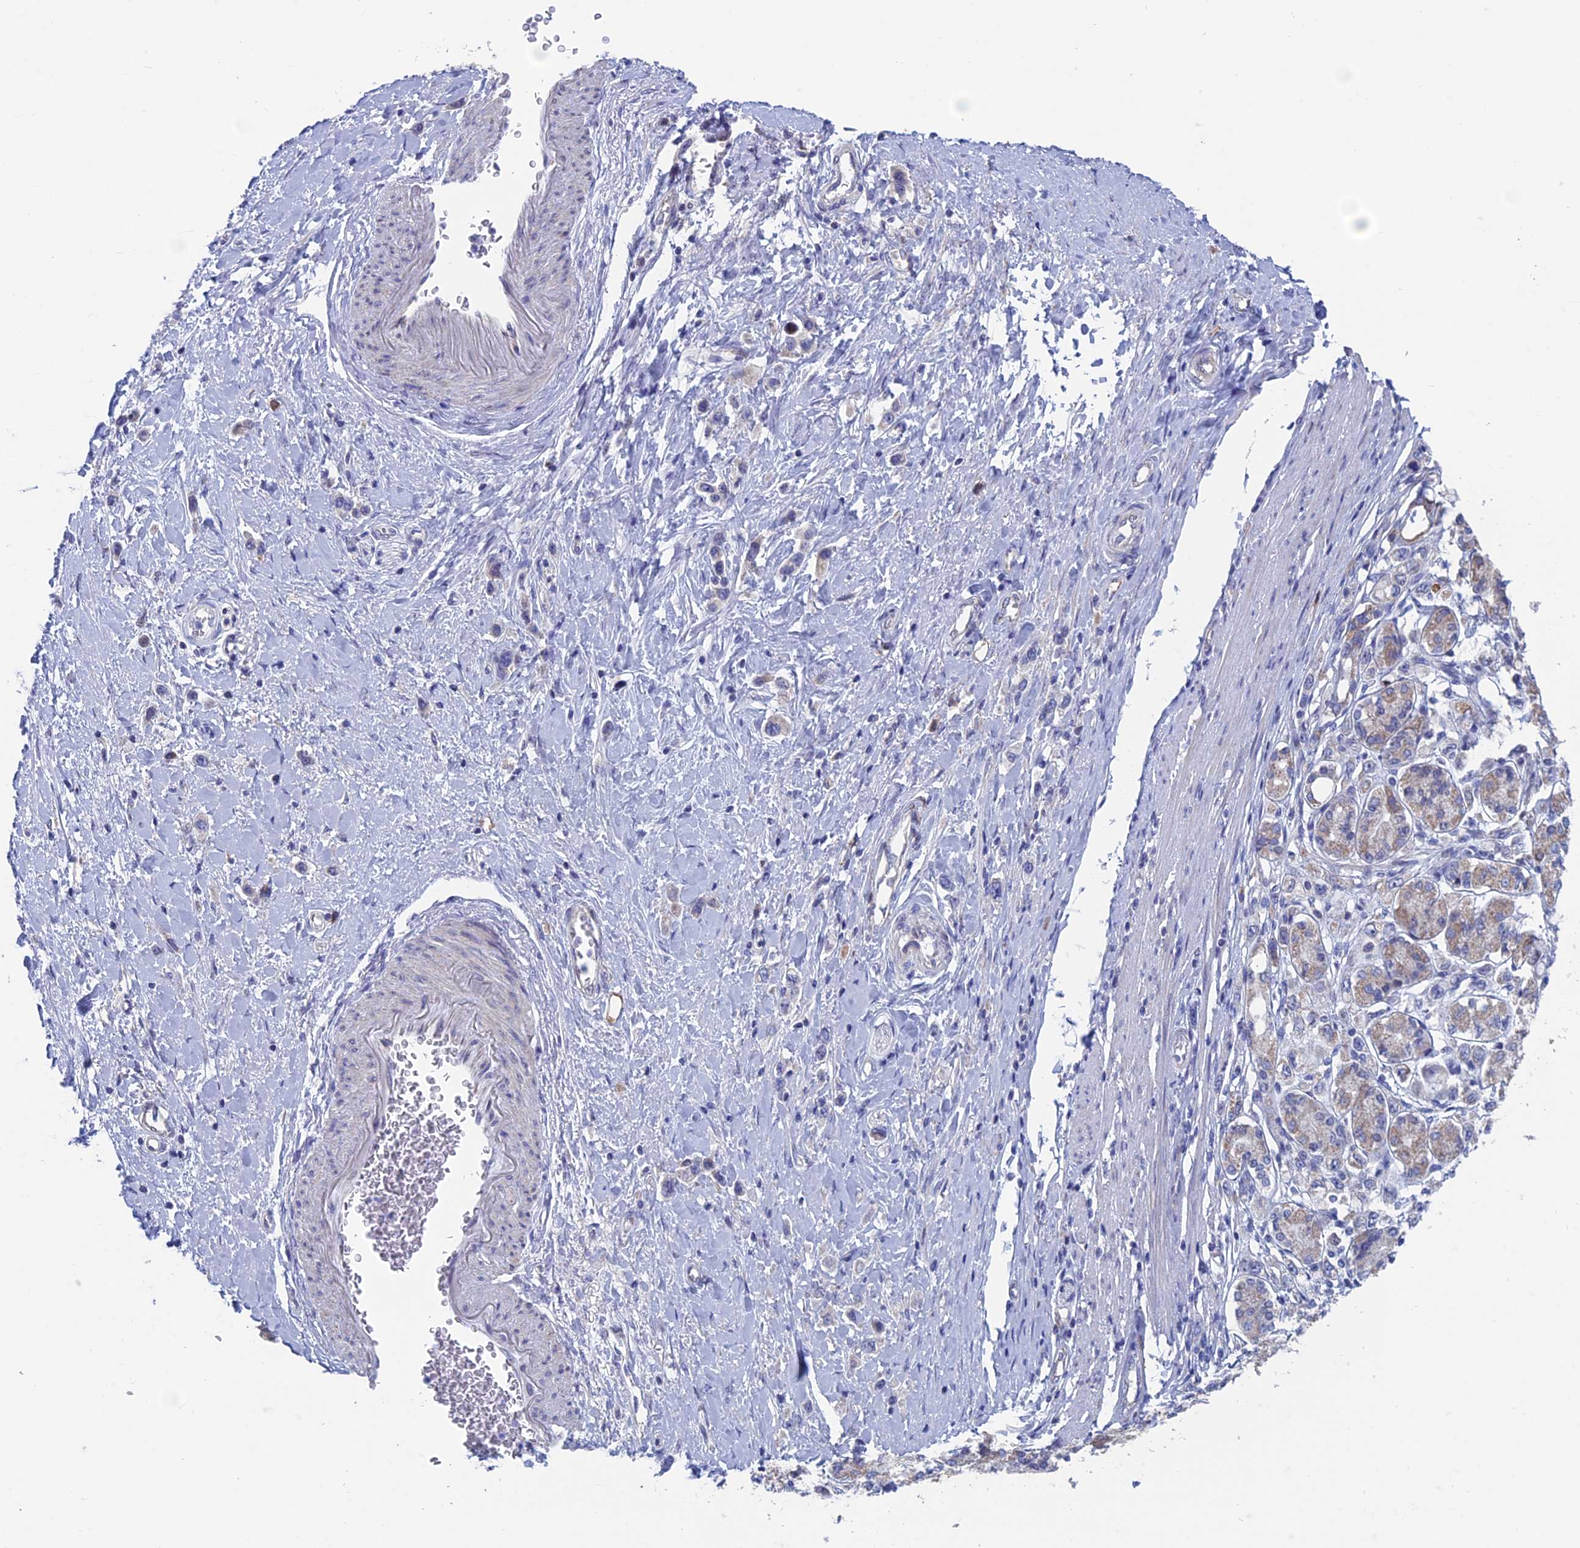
{"staining": {"intensity": "negative", "quantity": "none", "location": "none"}, "tissue": "stomach cancer", "cell_type": "Tumor cells", "image_type": "cancer", "snomed": [{"axis": "morphology", "description": "Adenocarcinoma, NOS"}, {"axis": "topography", "description": "Stomach"}], "caption": "A micrograph of stomach adenocarcinoma stained for a protein exhibits no brown staining in tumor cells.", "gene": "NIBAN3", "patient": {"sex": "female", "age": 65}}